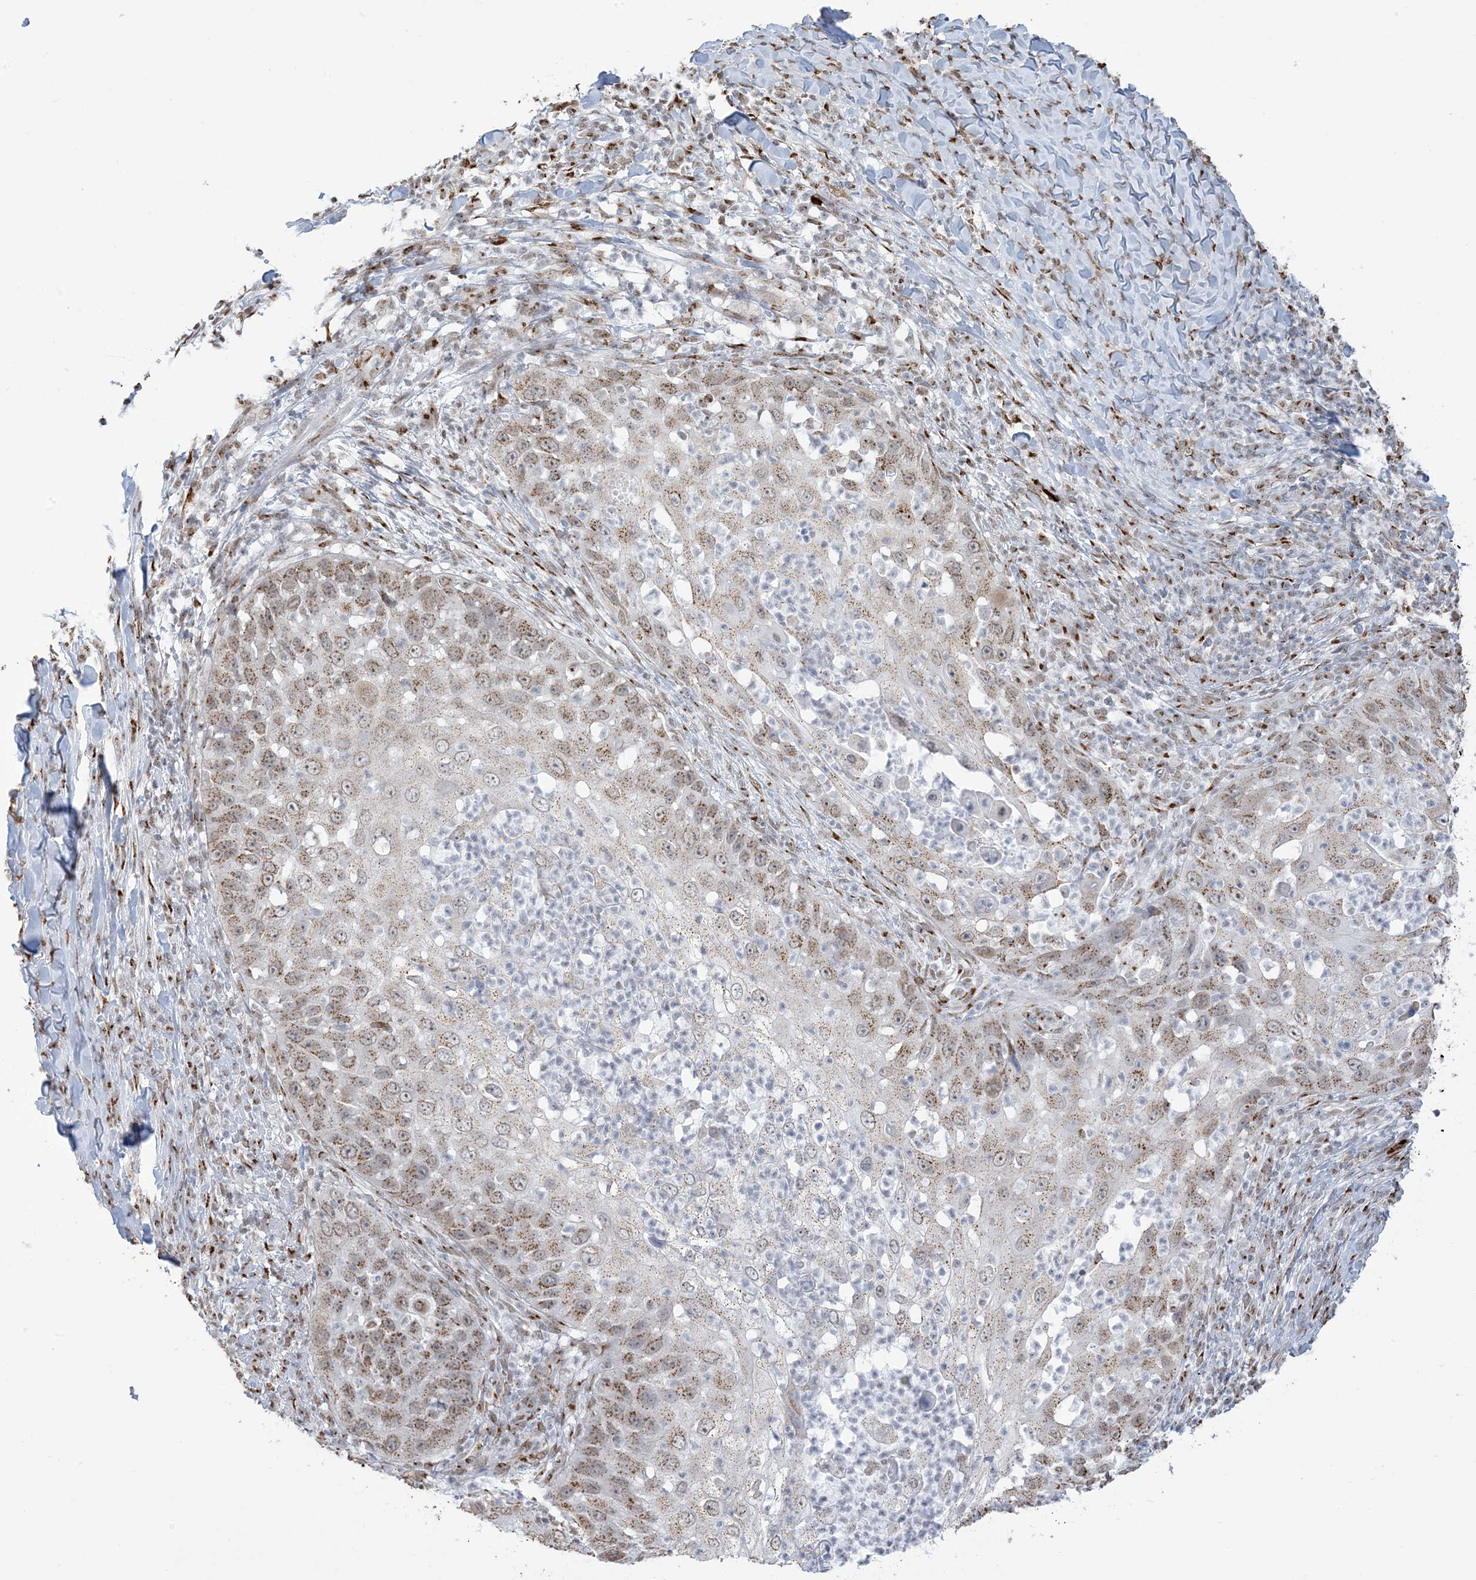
{"staining": {"intensity": "moderate", "quantity": ">75%", "location": "cytoplasmic/membranous,nuclear"}, "tissue": "skin cancer", "cell_type": "Tumor cells", "image_type": "cancer", "snomed": [{"axis": "morphology", "description": "Squamous cell carcinoma, NOS"}, {"axis": "topography", "description": "Skin"}], "caption": "Skin cancer stained with immunohistochemistry demonstrates moderate cytoplasmic/membranous and nuclear staining in approximately >75% of tumor cells. The staining is performed using DAB (3,3'-diaminobenzidine) brown chromogen to label protein expression. The nuclei are counter-stained blue using hematoxylin.", "gene": "GPR107", "patient": {"sex": "female", "age": 44}}